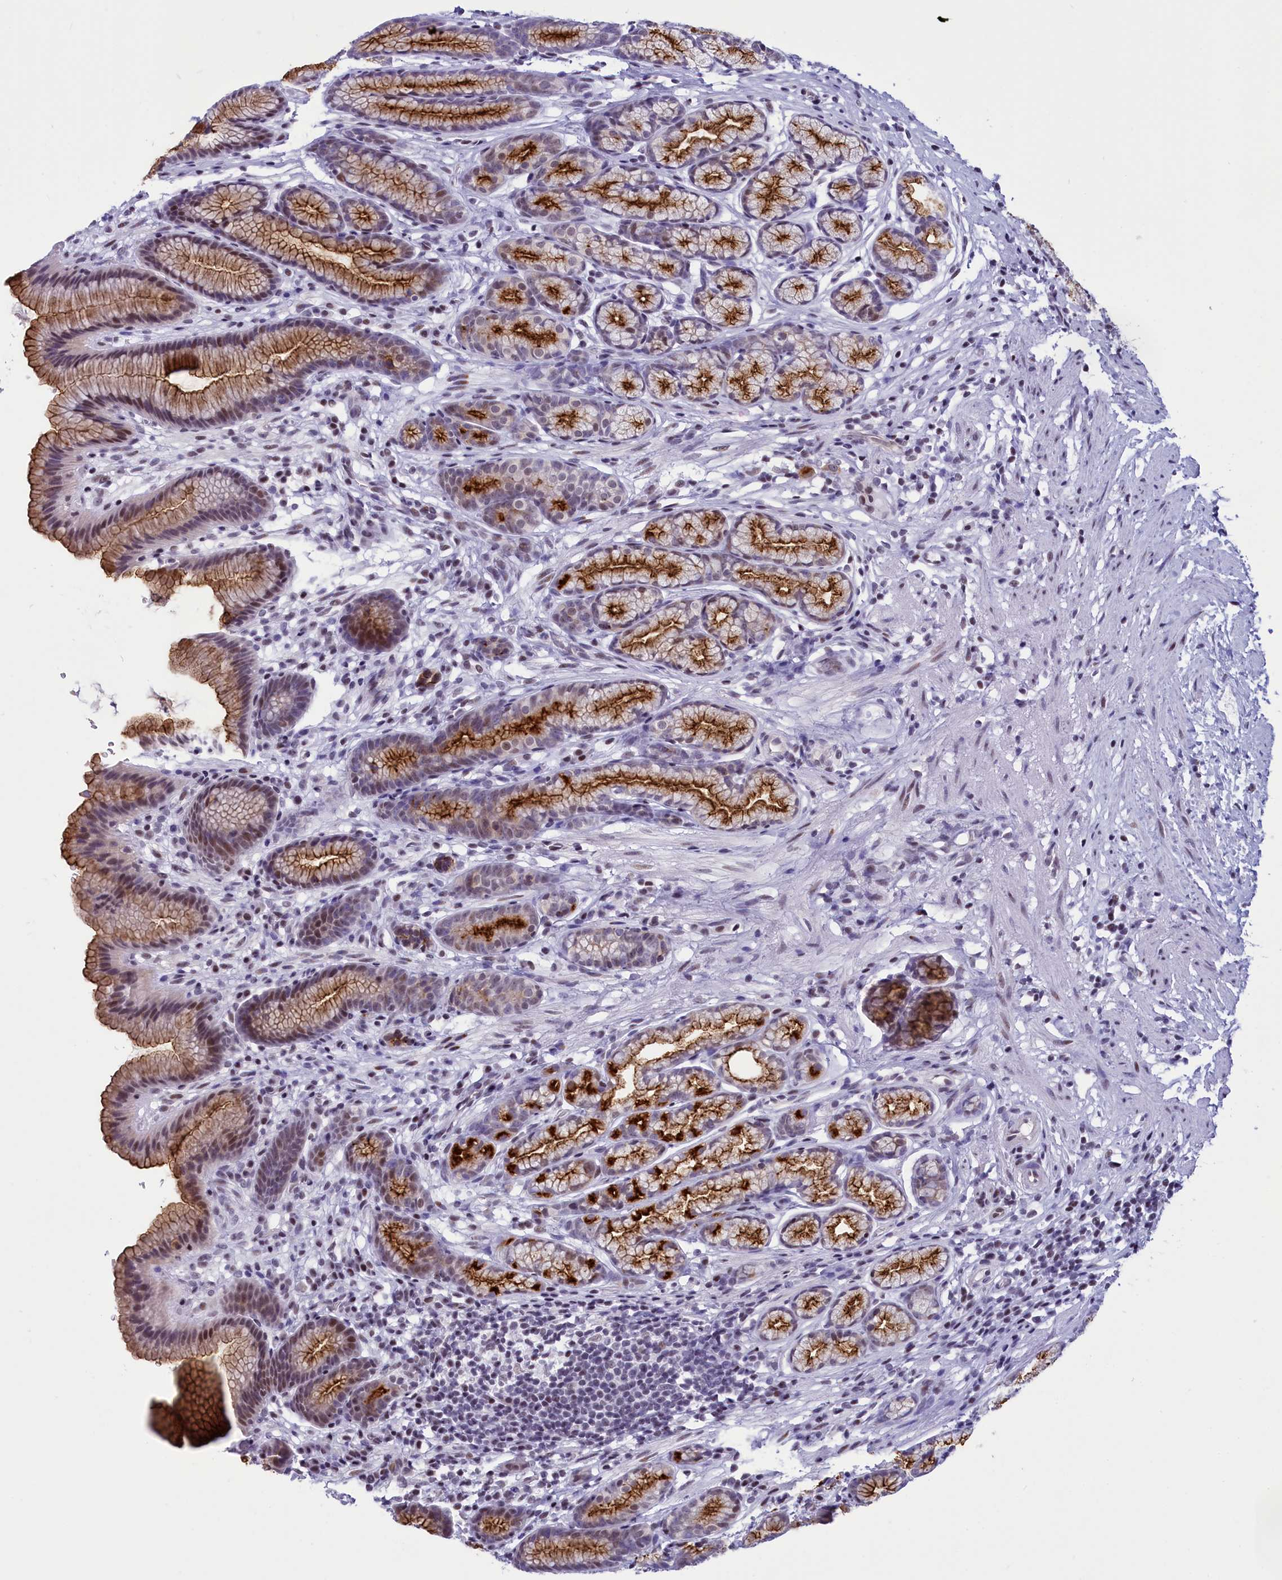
{"staining": {"intensity": "strong", "quantity": ">75%", "location": "cytoplasmic/membranous,nuclear"}, "tissue": "stomach", "cell_type": "Glandular cells", "image_type": "normal", "snomed": [{"axis": "morphology", "description": "Normal tissue, NOS"}, {"axis": "topography", "description": "Stomach"}], "caption": "Benign stomach shows strong cytoplasmic/membranous,nuclear positivity in about >75% of glandular cells, visualized by immunohistochemistry.", "gene": "SPIRE2", "patient": {"sex": "male", "age": 42}}